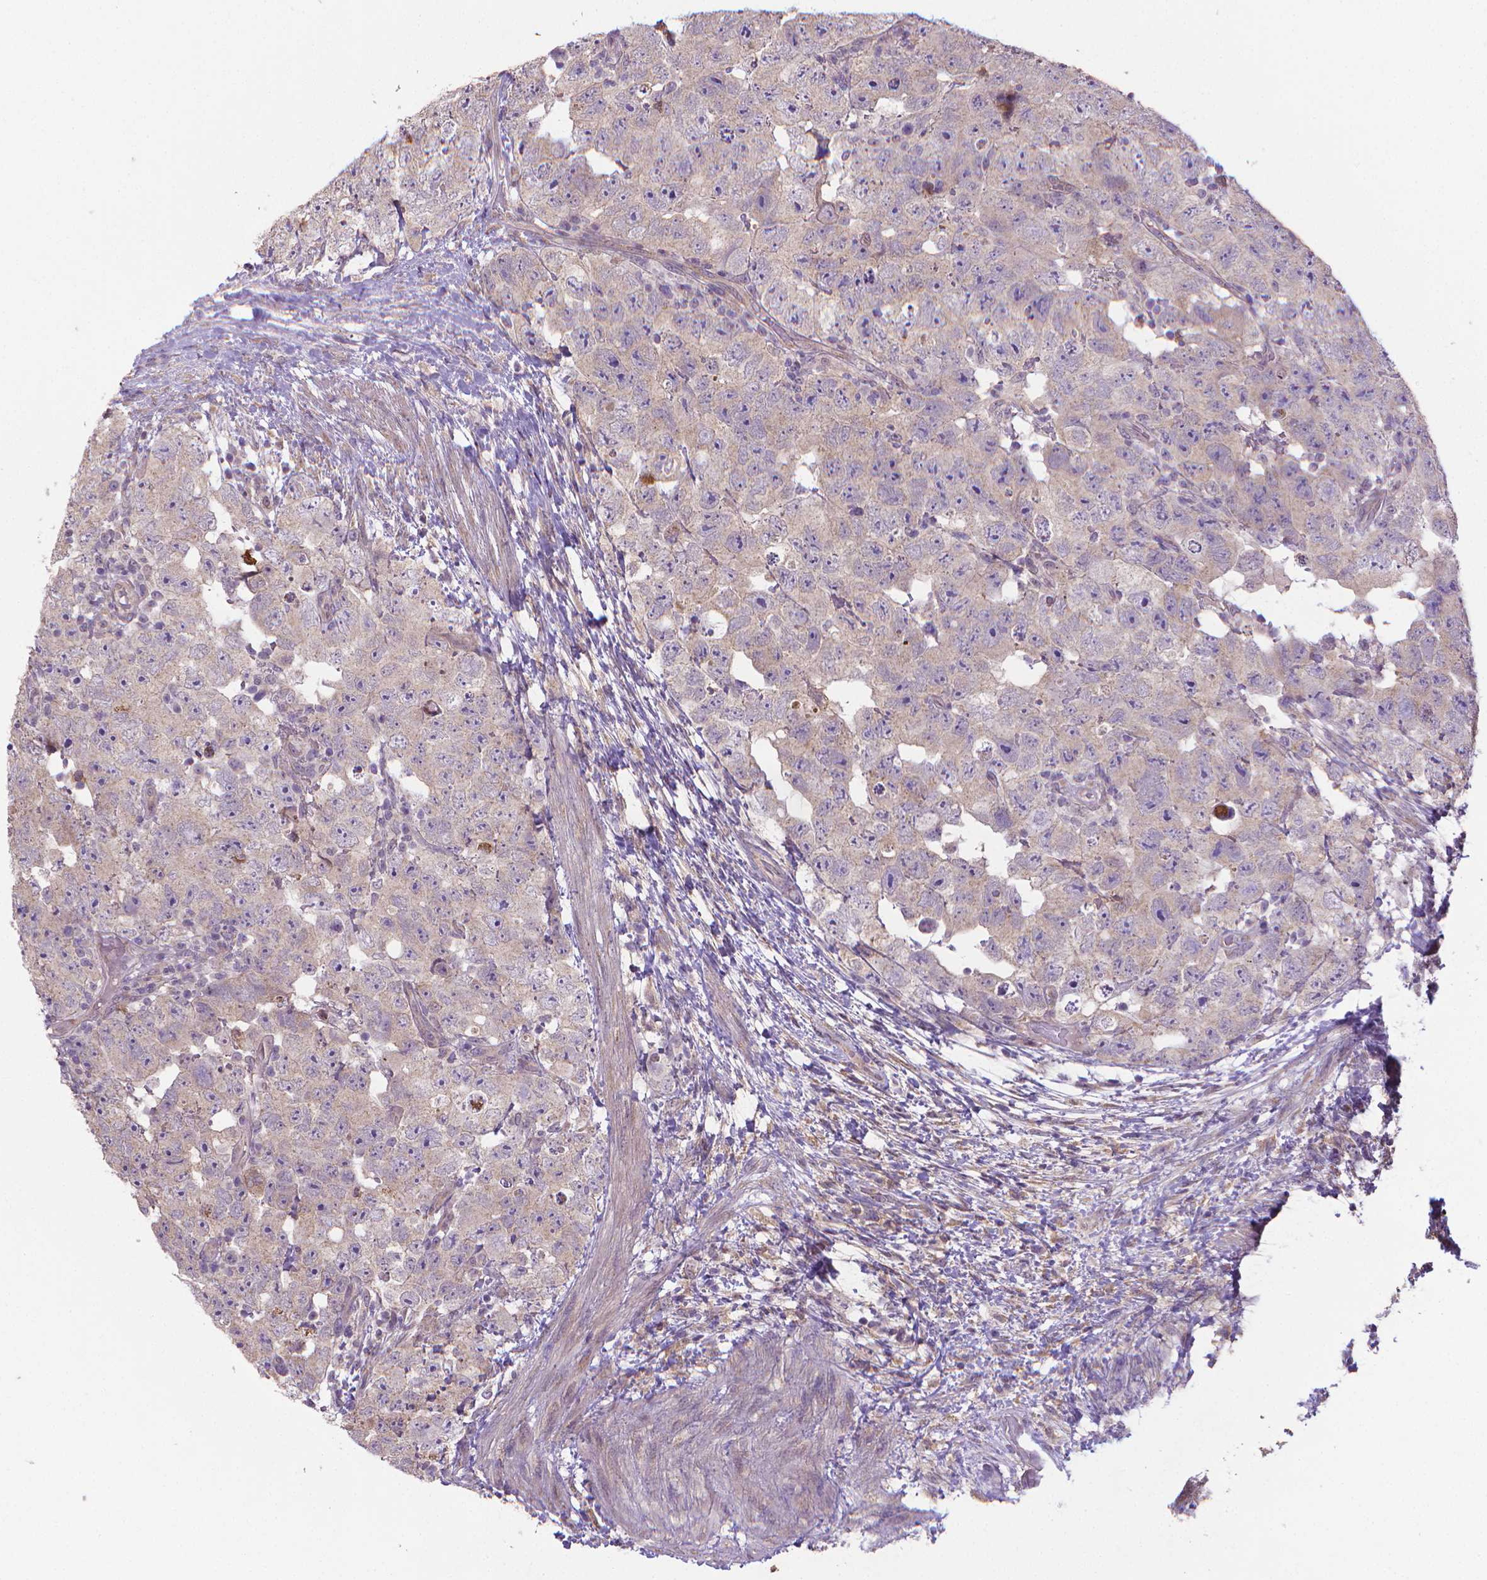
{"staining": {"intensity": "negative", "quantity": "none", "location": "none"}, "tissue": "testis cancer", "cell_type": "Tumor cells", "image_type": "cancer", "snomed": [{"axis": "morphology", "description": "Carcinoma, Embryonal, NOS"}, {"axis": "topography", "description": "Testis"}], "caption": "Immunohistochemical staining of testis cancer exhibits no significant expression in tumor cells.", "gene": "GPR63", "patient": {"sex": "male", "age": 24}}